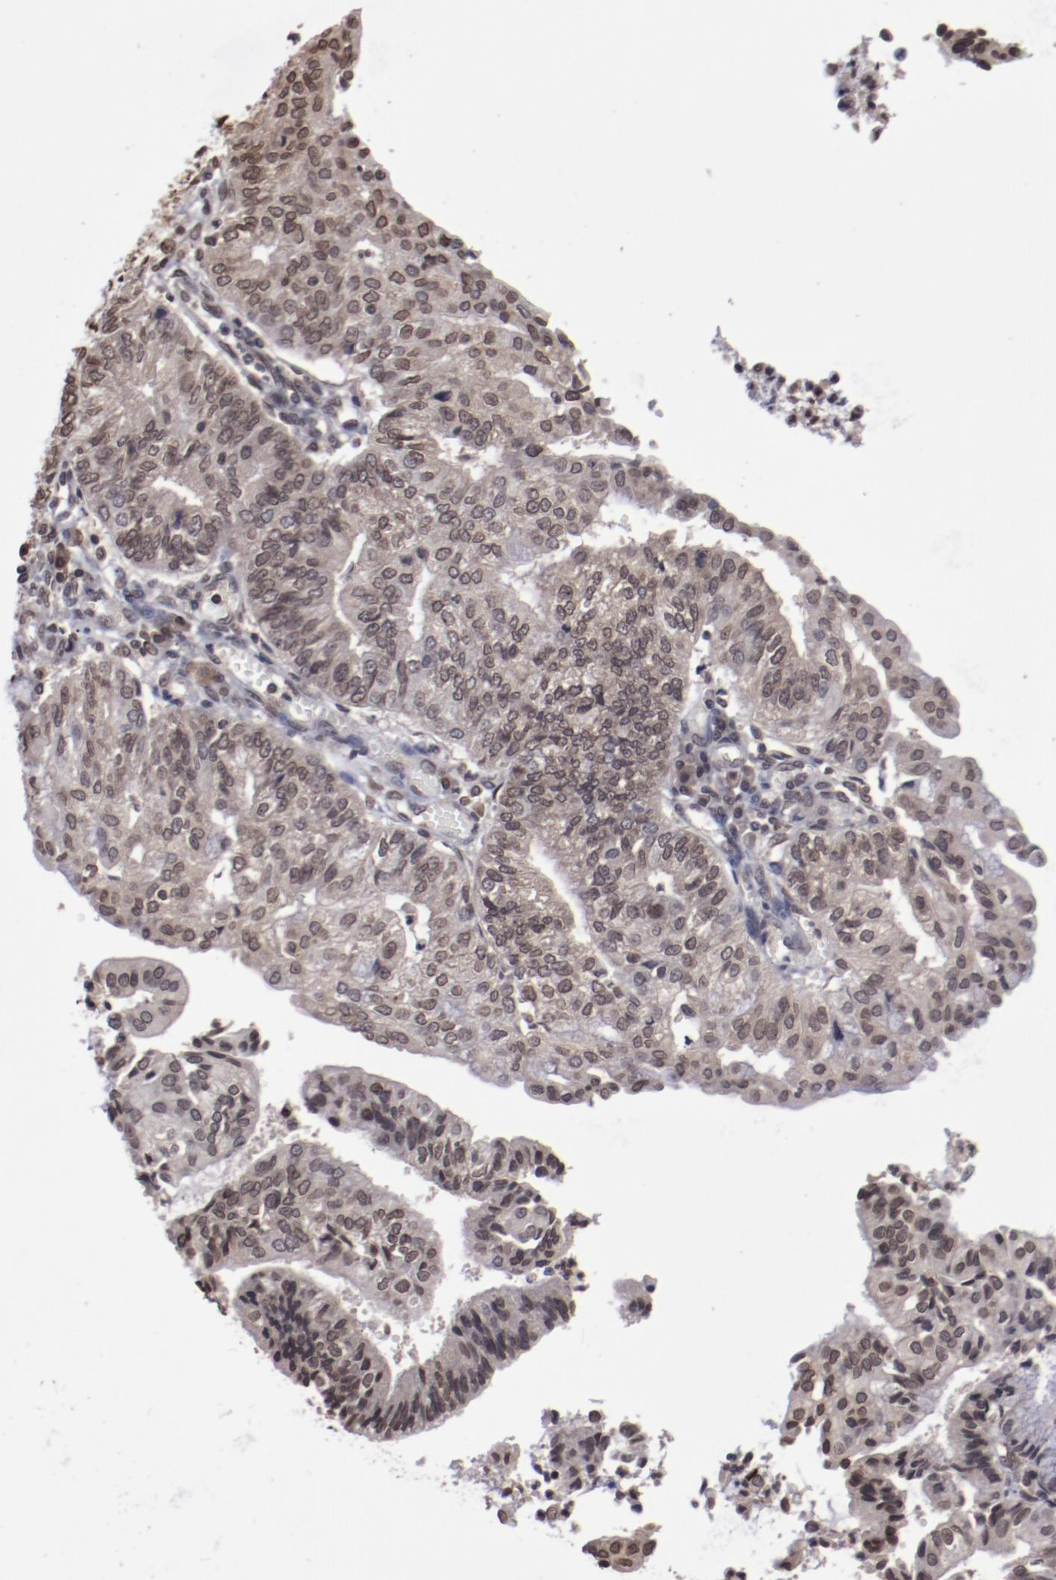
{"staining": {"intensity": "moderate", "quantity": ">75%", "location": "nuclear"}, "tissue": "endometrial cancer", "cell_type": "Tumor cells", "image_type": "cancer", "snomed": [{"axis": "morphology", "description": "Adenocarcinoma, NOS"}, {"axis": "topography", "description": "Endometrium"}], "caption": "A medium amount of moderate nuclear expression is seen in approximately >75% of tumor cells in adenocarcinoma (endometrial) tissue.", "gene": "AKT1", "patient": {"sex": "female", "age": 59}}